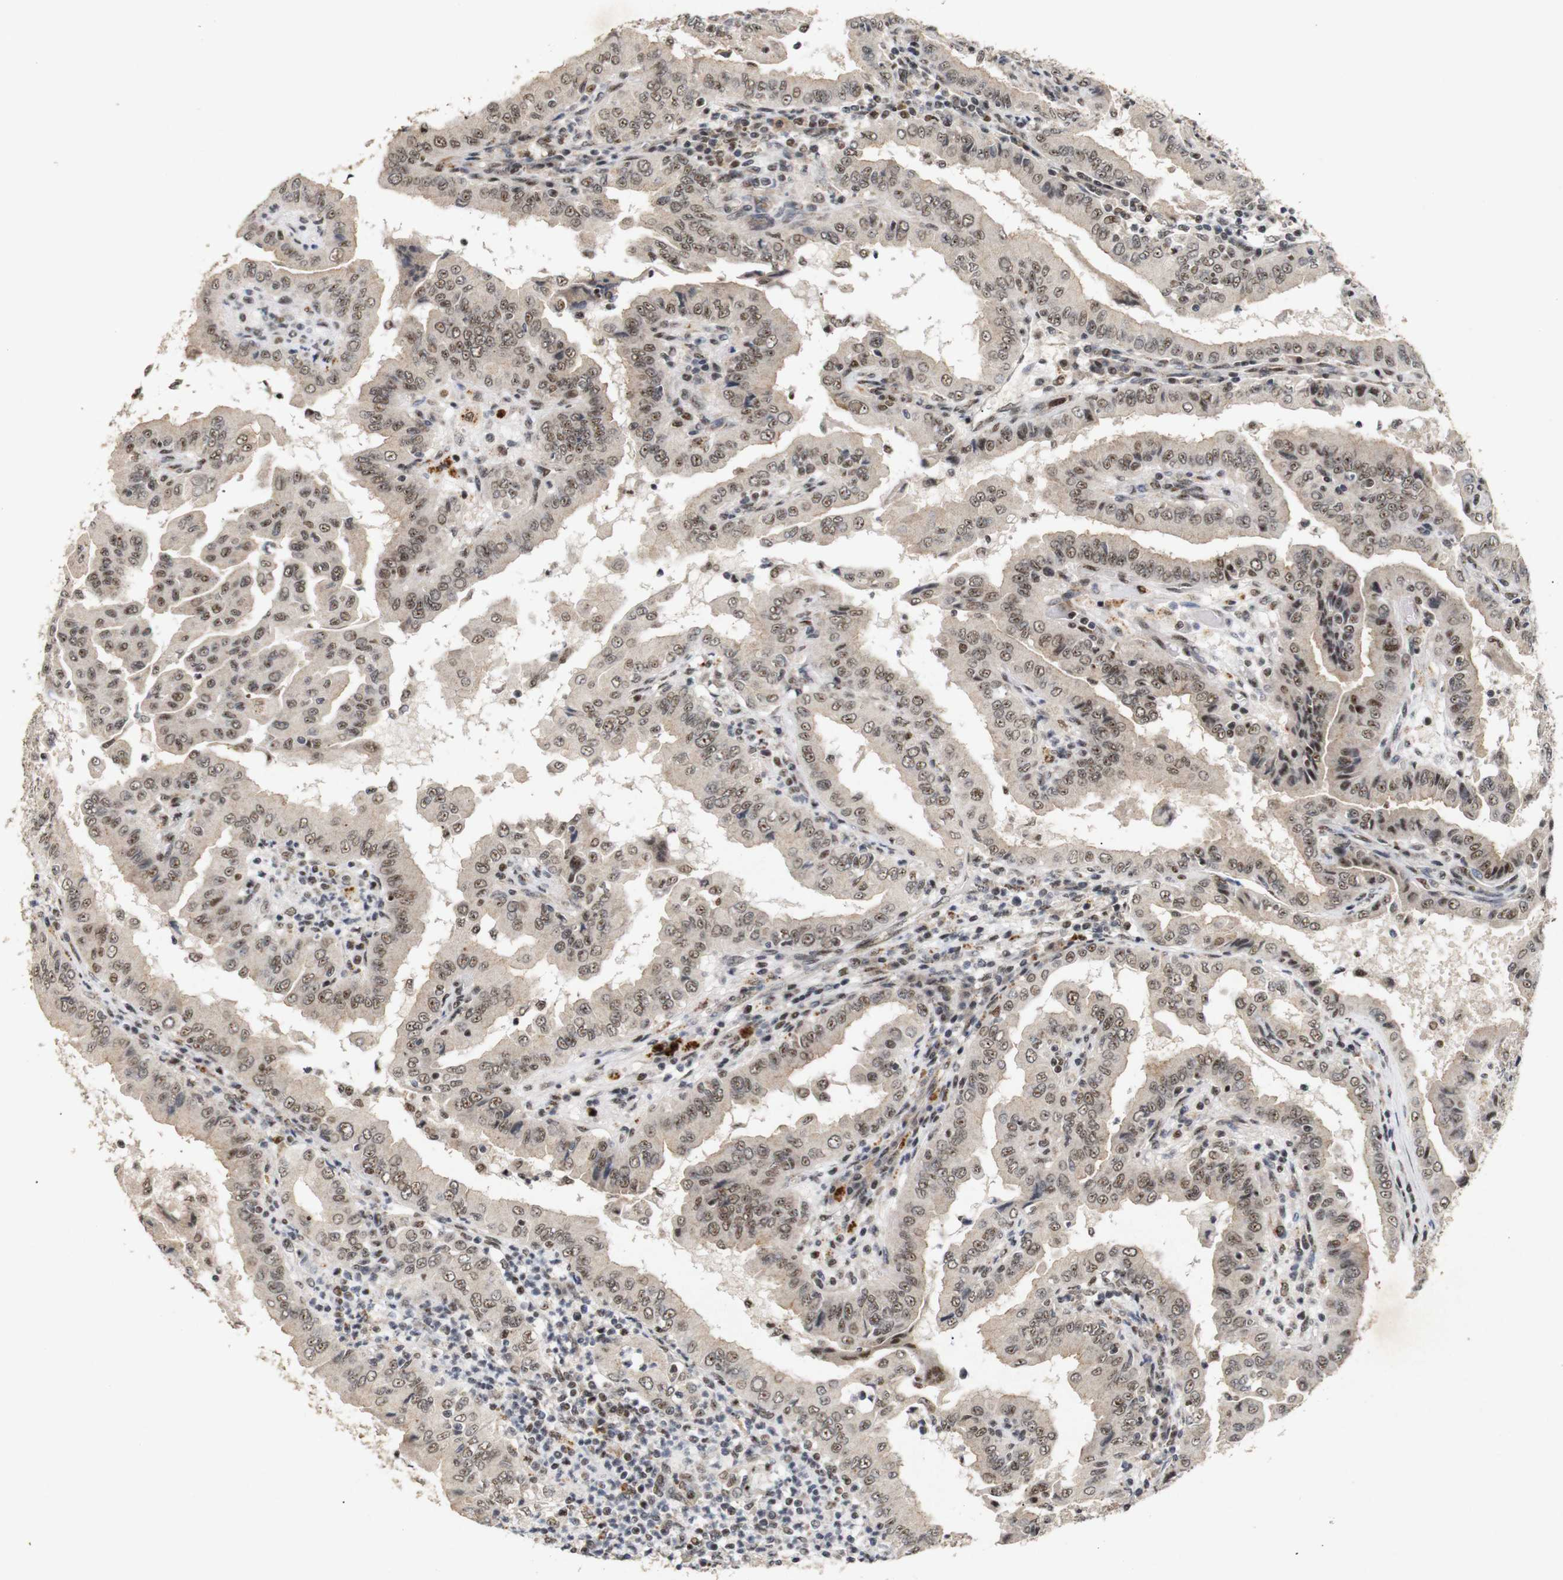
{"staining": {"intensity": "moderate", "quantity": ">75%", "location": "cytoplasmic/membranous,nuclear"}, "tissue": "thyroid cancer", "cell_type": "Tumor cells", "image_type": "cancer", "snomed": [{"axis": "morphology", "description": "Papillary adenocarcinoma, NOS"}, {"axis": "topography", "description": "Thyroid gland"}], "caption": "Brown immunohistochemical staining in thyroid cancer shows moderate cytoplasmic/membranous and nuclear staining in approximately >75% of tumor cells.", "gene": "PYM1", "patient": {"sex": "male", "age": 33}}